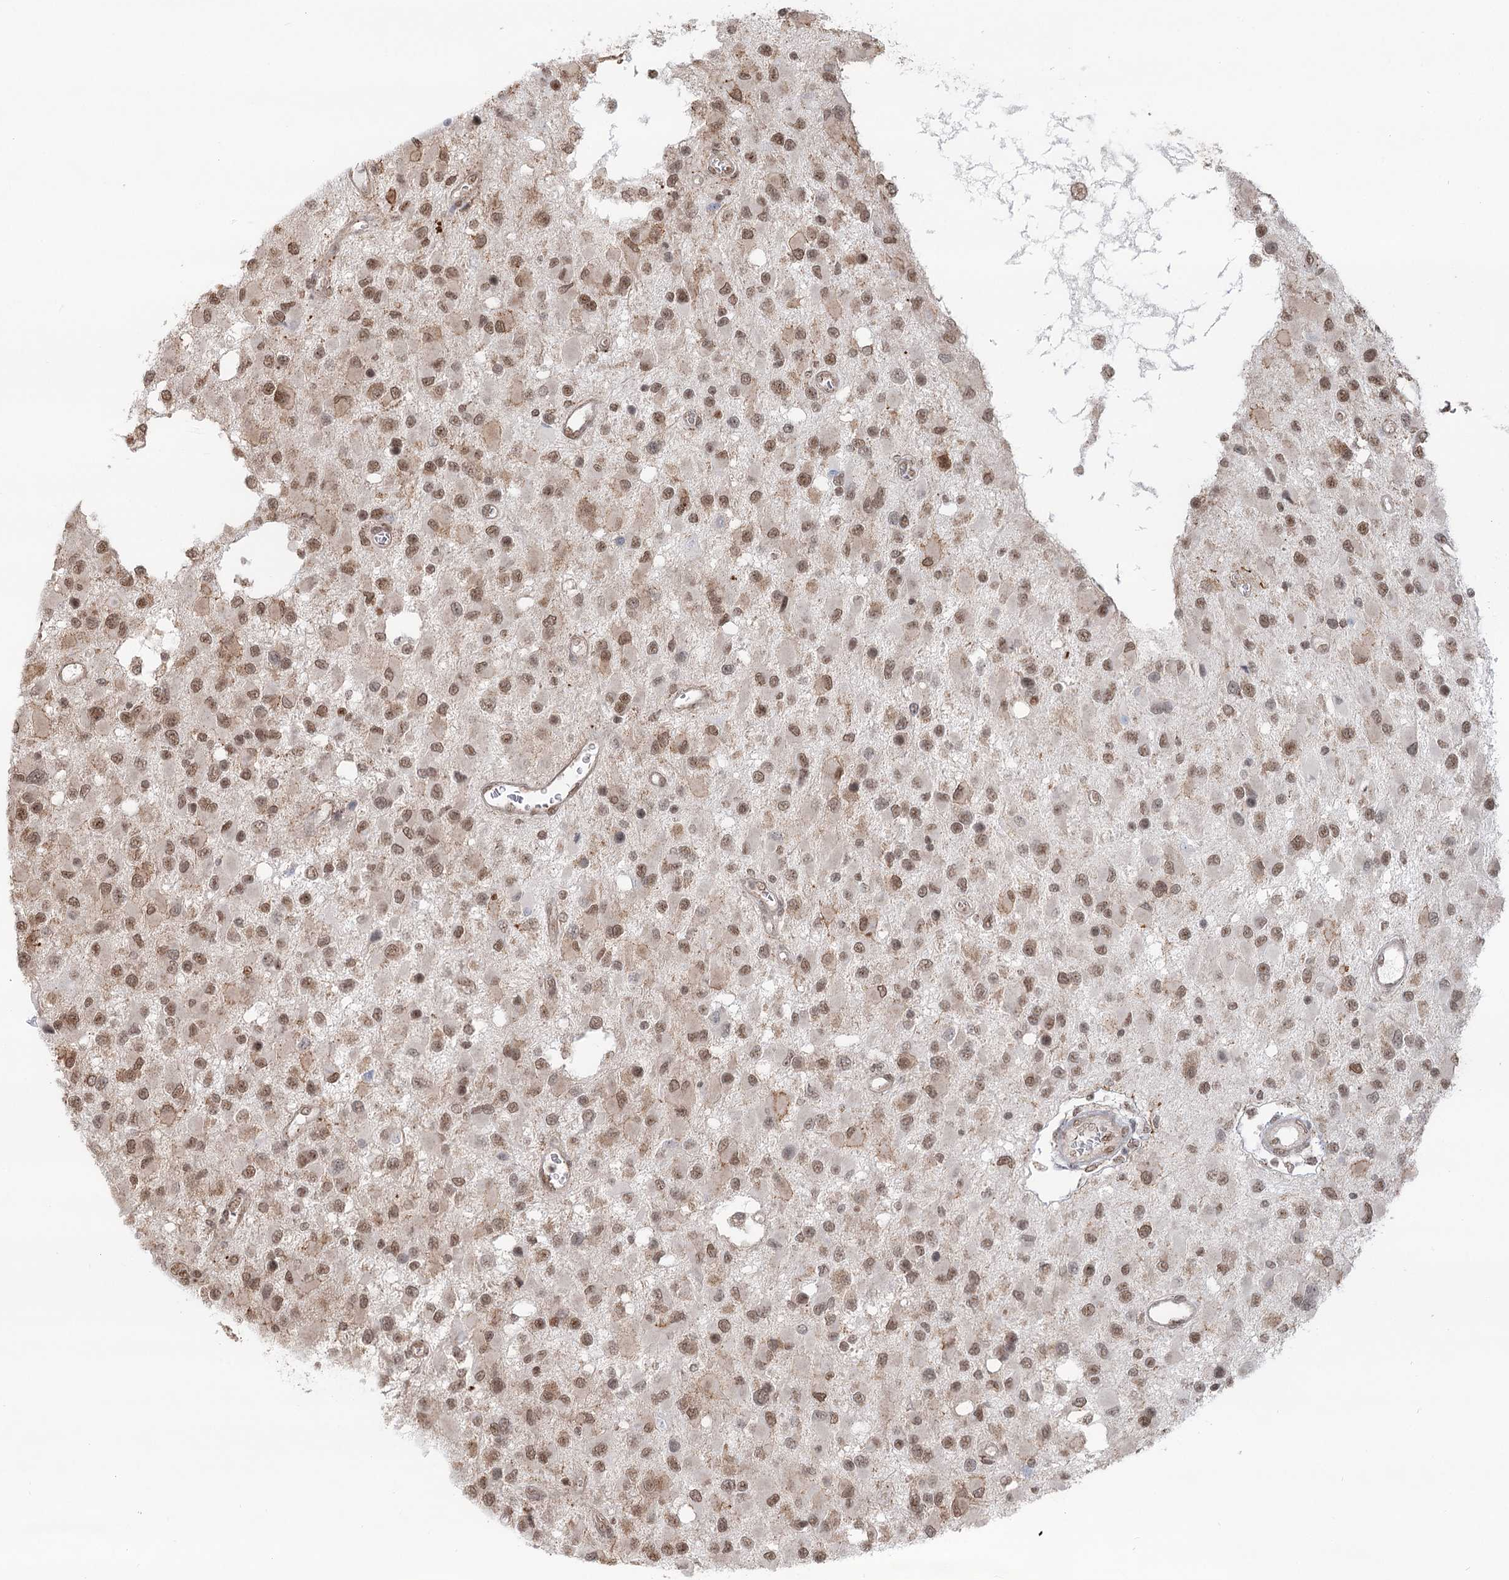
{"staining": {"intensity": "moderate", "quantity": ">75%", "location": "nuclear"}, "tissue": "glioma", "cell_type": "Tumor cells", "image_type": "cancer", "snomed": [{"axis": "morphology", "description": "Glioma, malignant, High grade"}, {"axis": "topography", "description": "Brain"}], "caption": "Immunohistochemical staining of human malignant high-grade glioma reveals medium levels of moderate nuclear protein staining in approximately >75% of tumor cells.", "gene": "GPALPP1", "patient": {"sex": "male", "age": 53}}